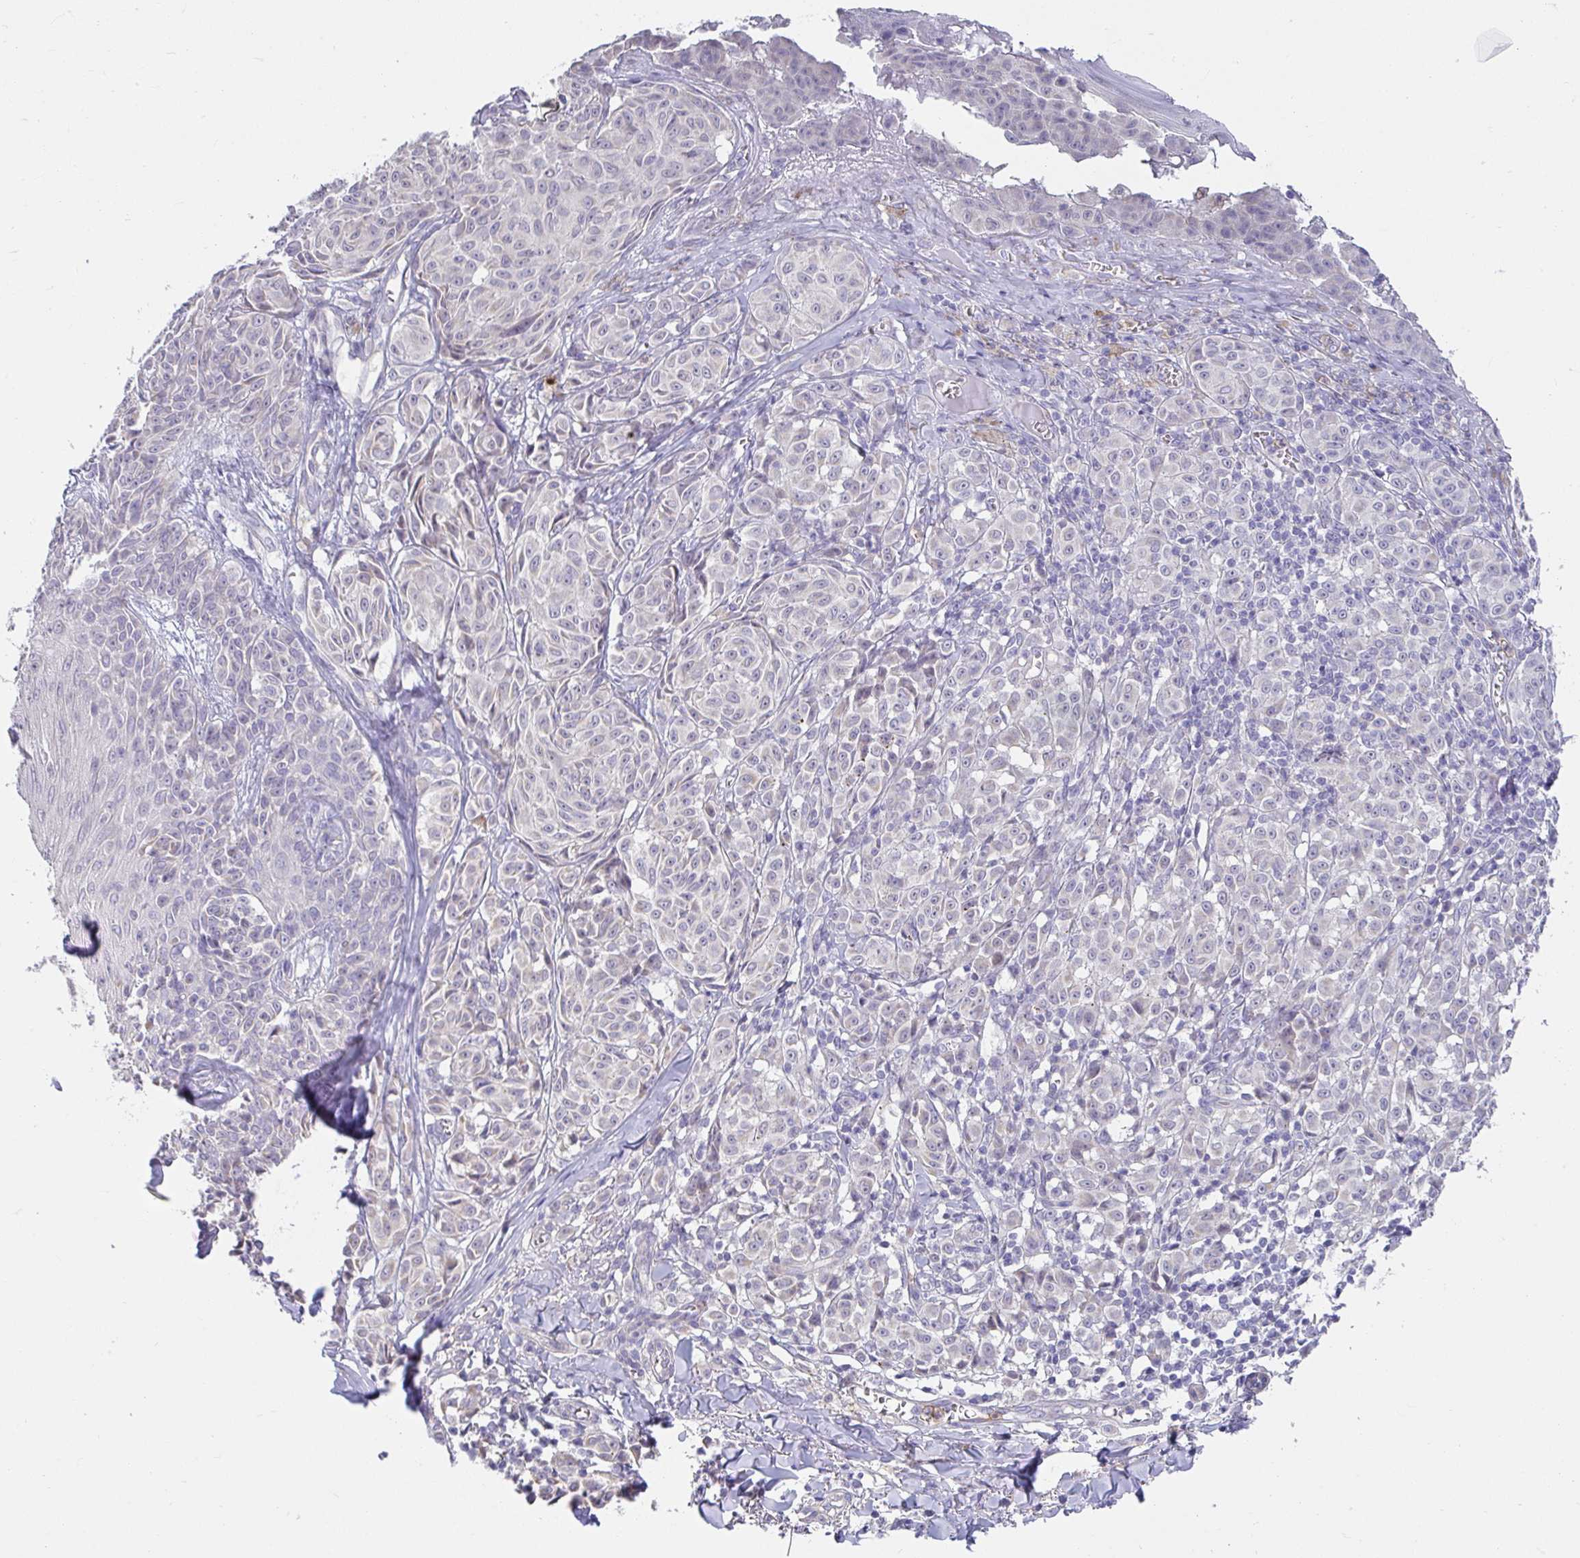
{"staining": {"intensity": "negative", "quantity": "none", "location": "none"}, "tissue": "melanoma", "cell_type": "Tumor cells", "image_type": "cancer", "snomed": [{"axis": "morphology", "description": "Malignant melanoma, NOS"}, {"axis": "topography", "description": "Skin"}], "caption": "Photomicrograph shows no significant protein staining in tumor cells of malignant melanoma.", "gene": "CXCR1", "patient": {"sex": "female", "age": 43}}